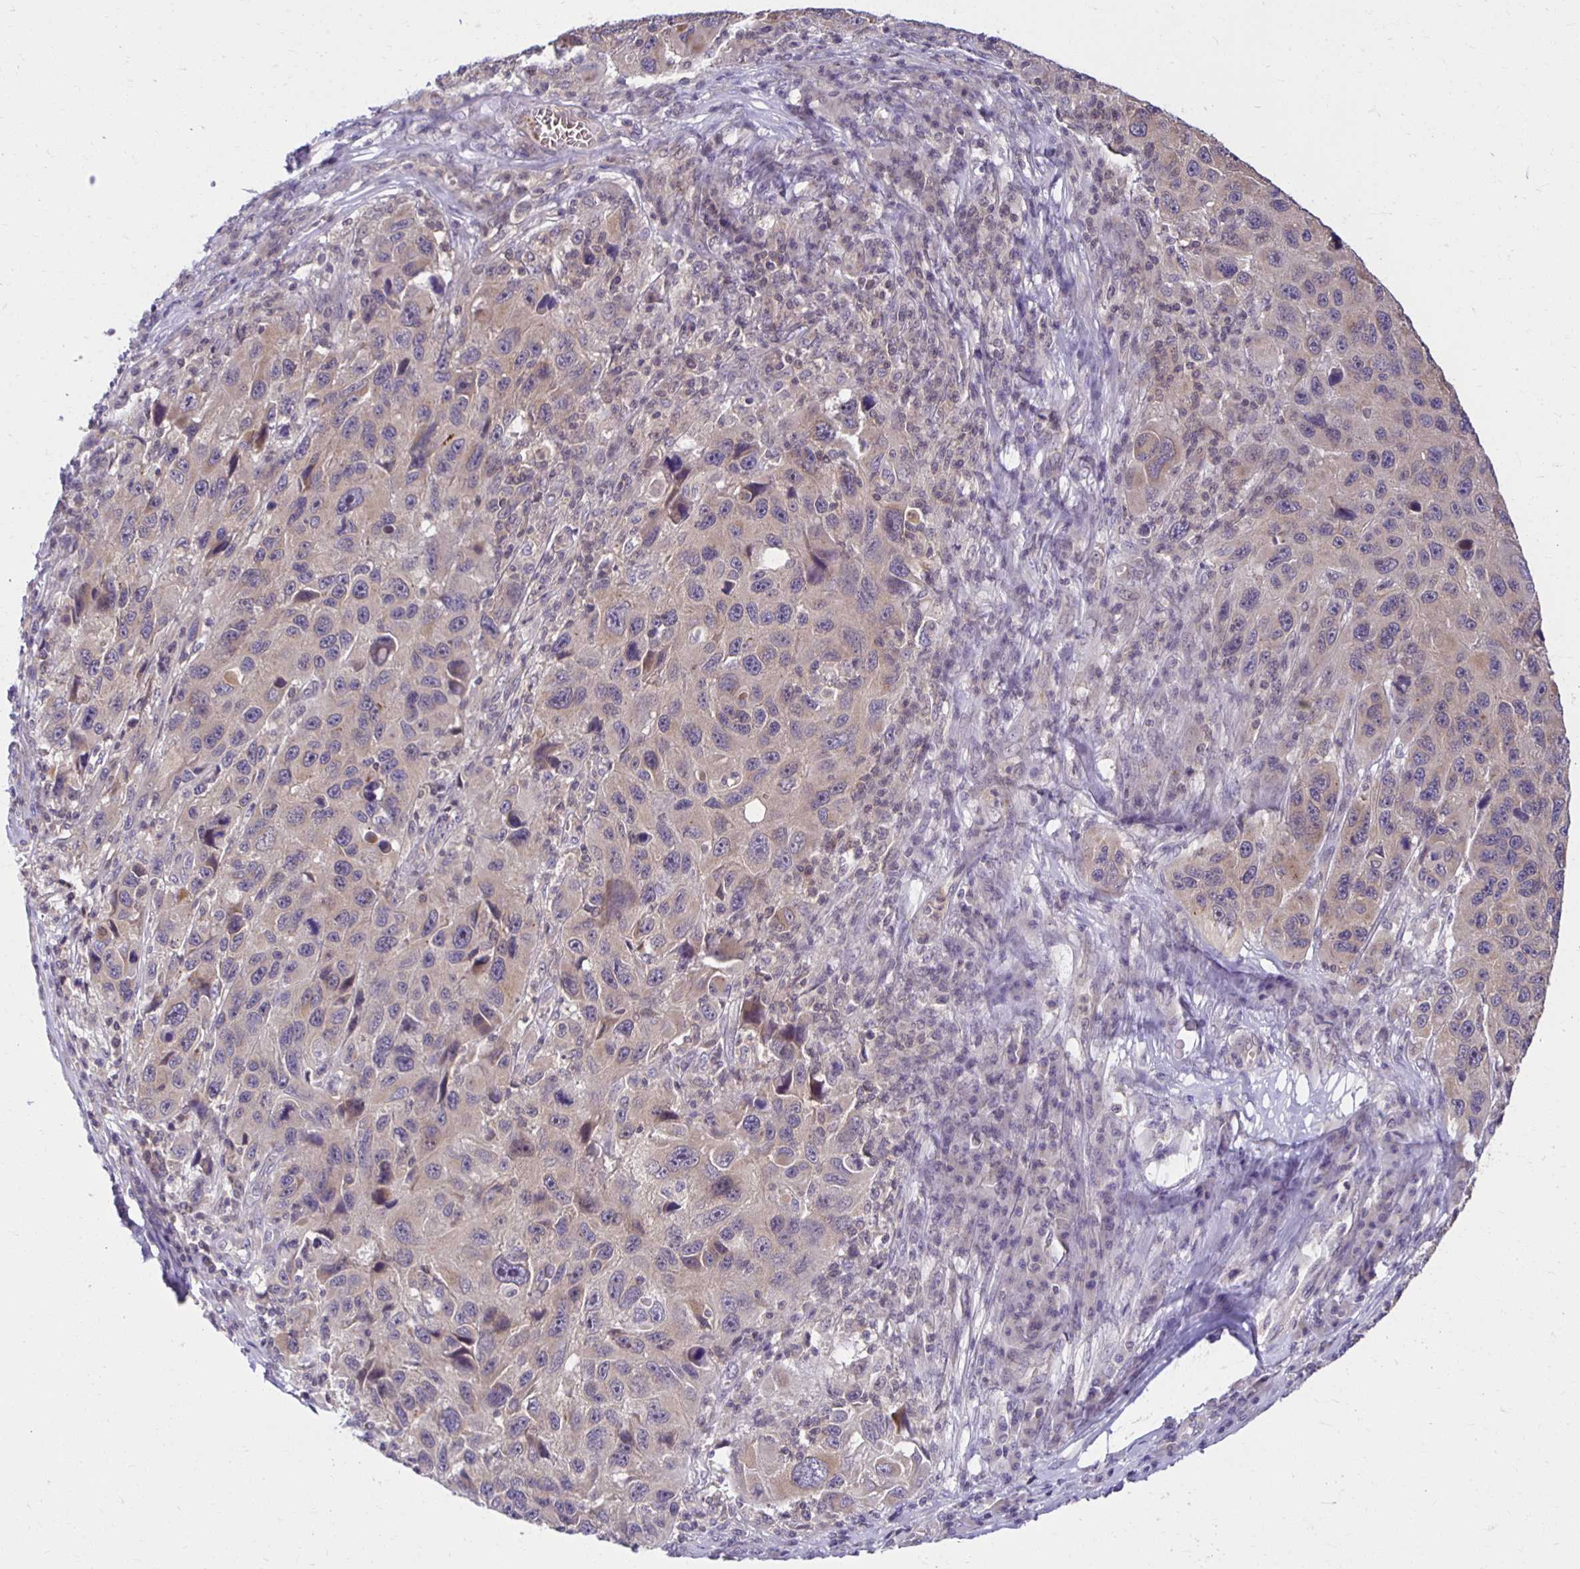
{"staining": {"intensity": "weak", "quantity": "25%-75%", "location": "cytoplasmic/membranous"}, "tissue": "melanoma", "cell_type": "Tumor cells", "image_type": "cancer", "snomed": [{"axis": "morphology", "description": "Malignant melanoma, NOS"}, {"axis": "topography", "description": "Skin"}], "caption": "Brown immunohistochemical staining in malignant melanoma shows weak cytoplasmic/membranous positivity in about 25%-75% of tumor cells. (DAB (3,3'-diaminobenzidine) = brown stain, brightfield microscopy at high magnification).", "gene": "MIEN1", "patient": {"sex": "male", "age": 53}}